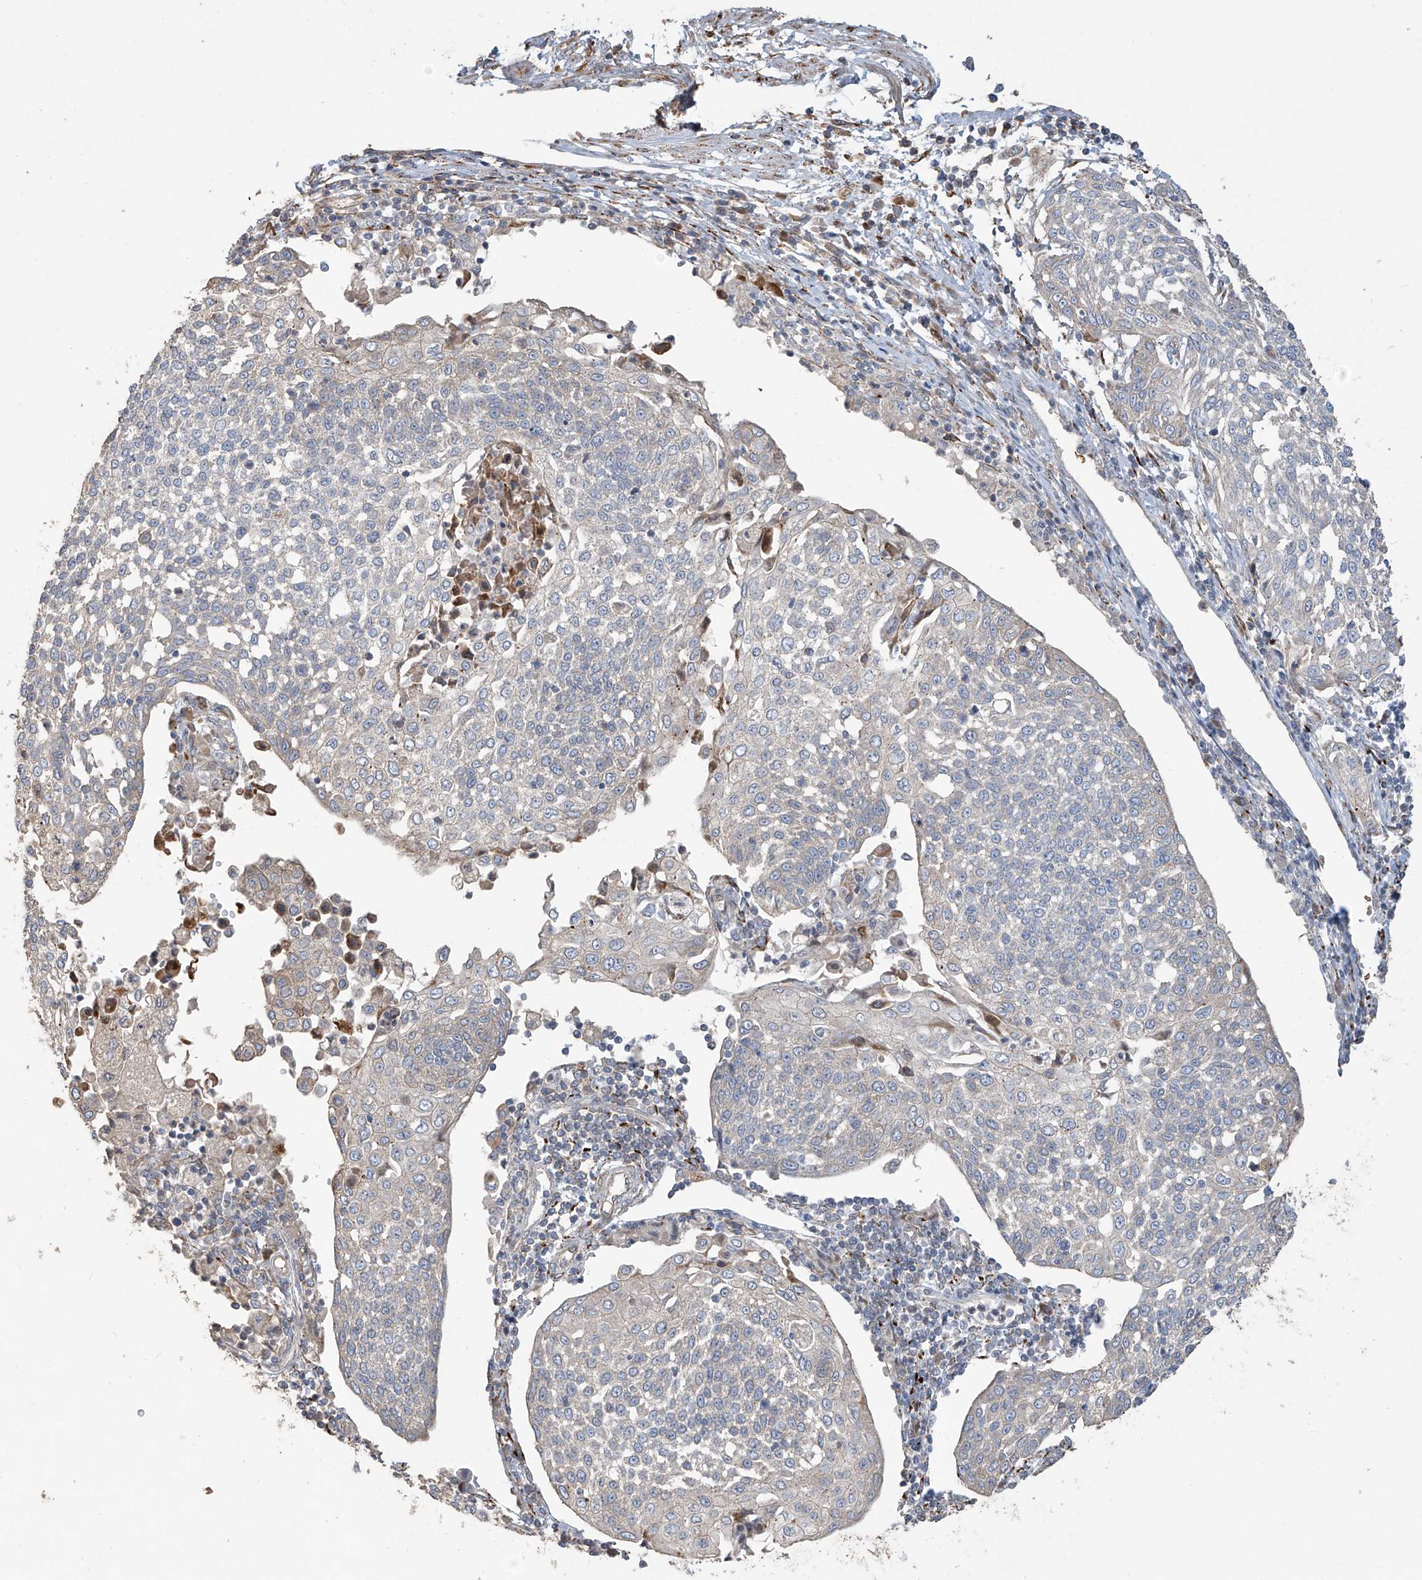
{"staining": {"intensity": "negative", "quantity": "none", "location": "none"}, "tissue": "cervical cancer", "cell_type": "Tumor cells", "image_type": "cancer", "snomed": [{"axis": "morphology", "description": "Squamous cell carcinoma, NOS"}, {"axis": "topography", "description": "Cervix"}], "caption": "High magnification brightfield microscopy of cervical cancer (squamous cell carcinoma) stained with DAB (3,3'-diaminobenzidine) (brown) and counterstained with hematoxylin (blue): tumor cells show no significant staining.", "gene": "ABTB1", "patient": {"sex": "female", "age": 34}}